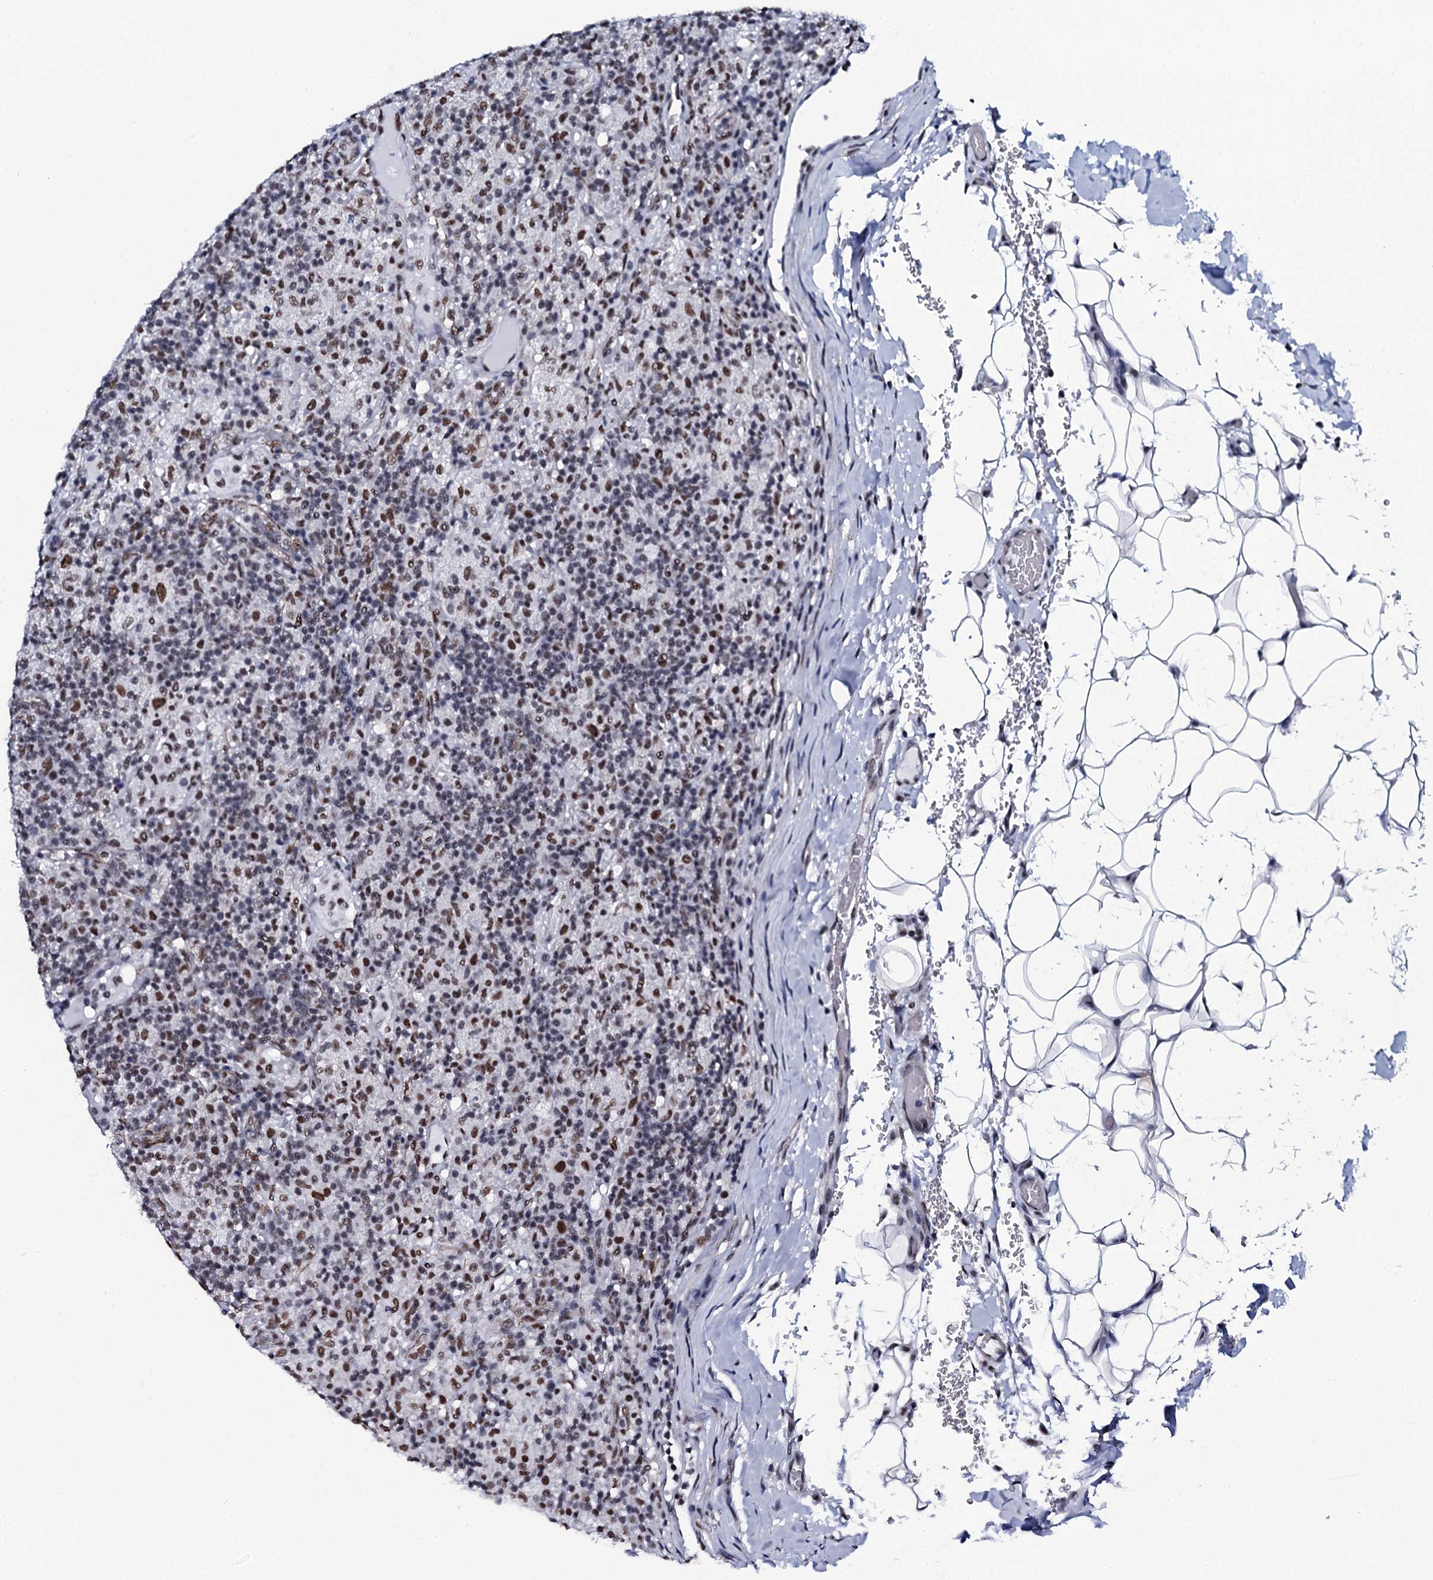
{"staining": {"intensity": "moderate", "quantity": ">75%", "location": "nuclear"}, "tissue": "lymphoma", "cell_type": "Tumor cells", "image_type": "cancer", "snomed": [{"axis": "morphology", "description": "Hodgkin's disease, NOS"}, {"axis": "topography", "description": "Lymph node"}], "caption": "Immunohistochemistry (DAB) staining of Hodgkin's disease reveals moderate nuclear protein staining in about >75% of tumor cells.", "gene": "CWC15", "patient": {"sex": "male", "age": 70}}